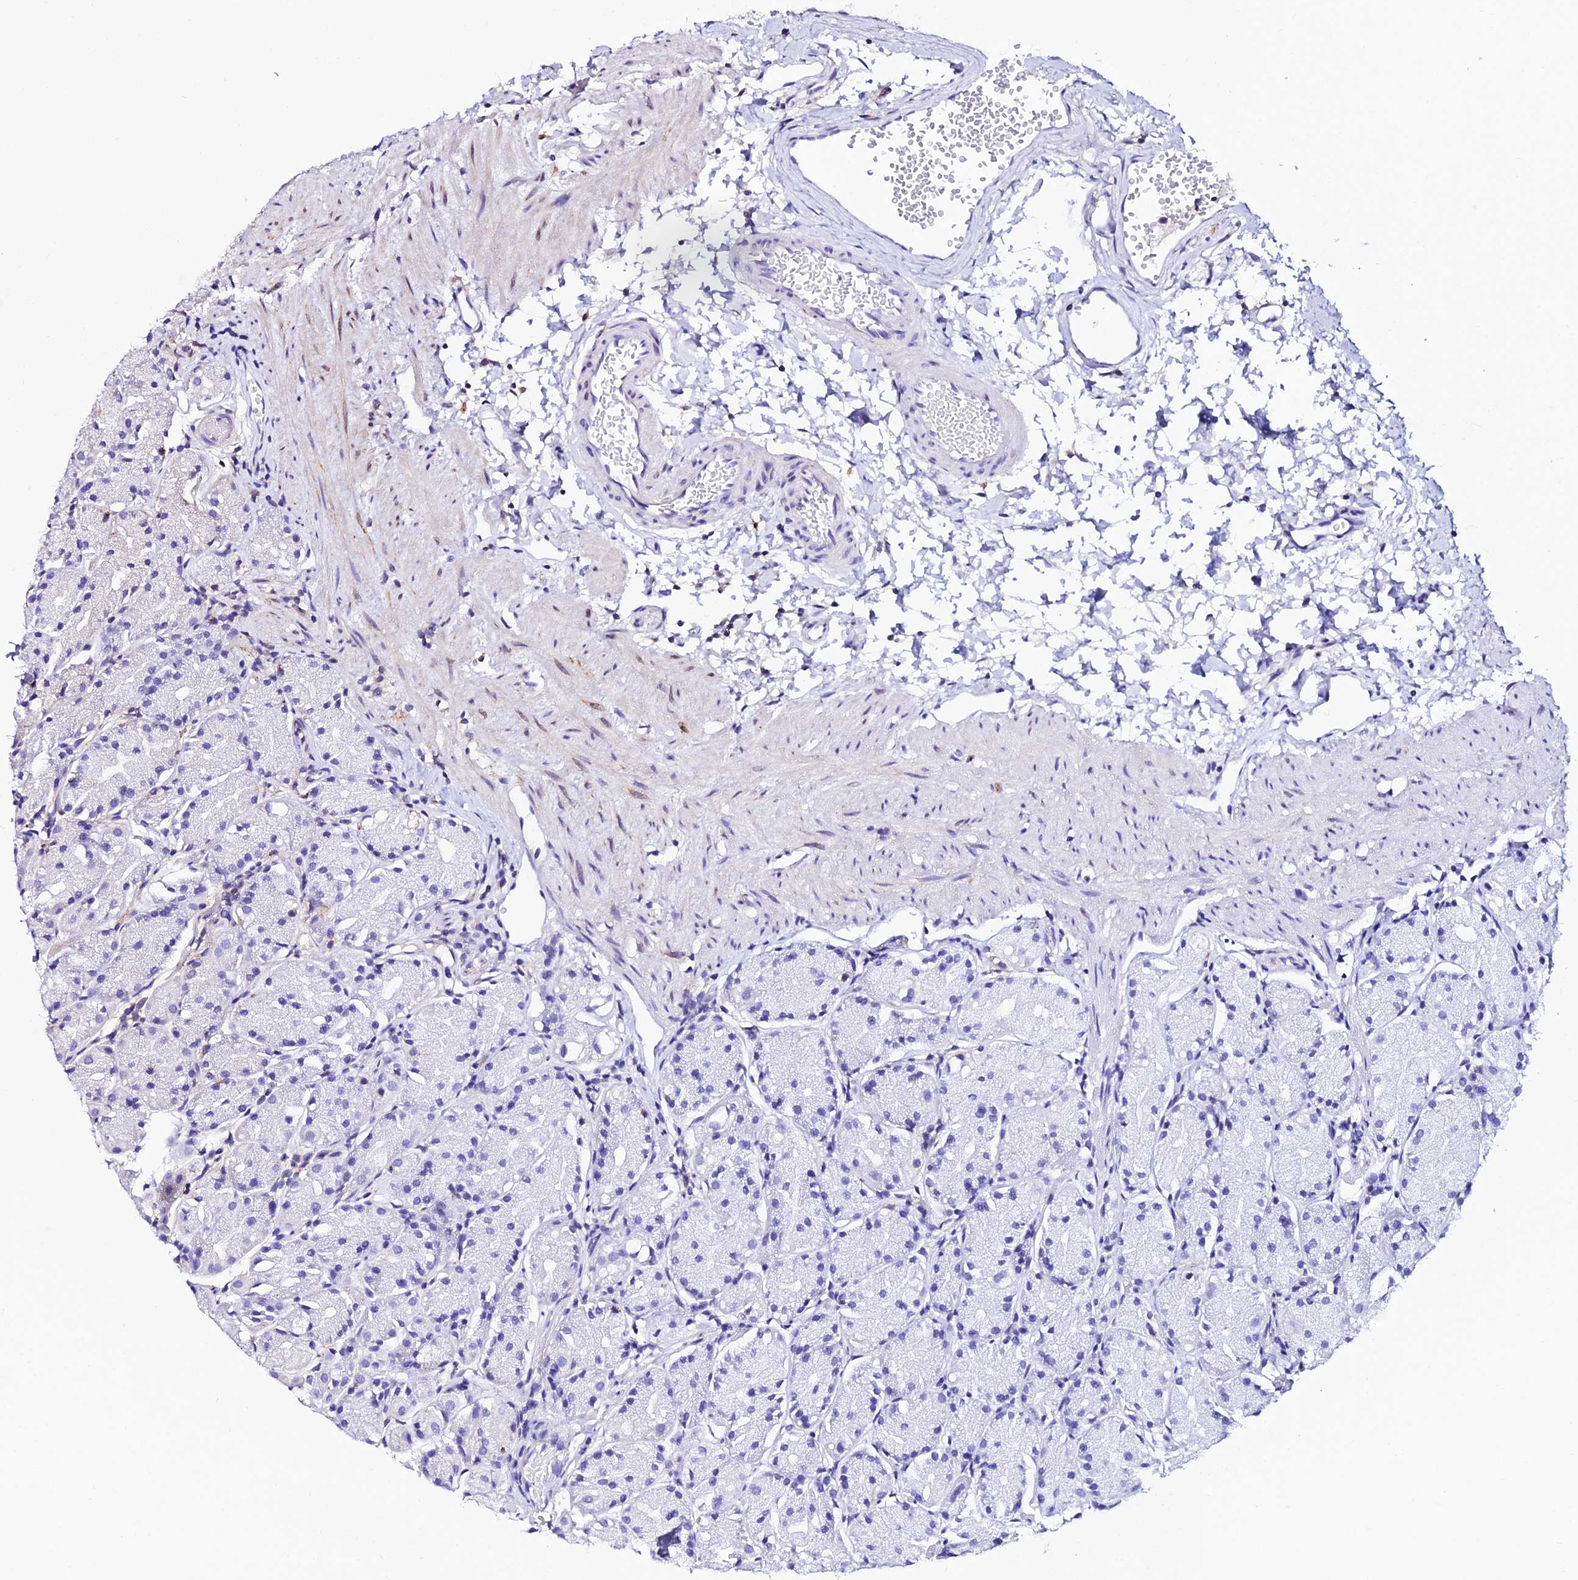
{"staining": {"intensity": "negative", "quantity": "none", "location": "none"}, "tissue": "stomach", "cell_type": "Glandular cells", "image_type": "normal", "snomed": [{"axis": "morphology", "description": "Normal tissue, NOS"}, {"axis": "topography", "description": "Stomach, upper"}], "caption": "High magnification brightfield microscopy of normal stomach stained with DAB (brown) and counterstained with hematoxylin (blue): glandular cells show no significant positivity. (DAB (3,3'-diaminobenzidine) IHC, high magnification).", "gene": "TRPV2", "patient": {"sex": "male", "age": 47}}